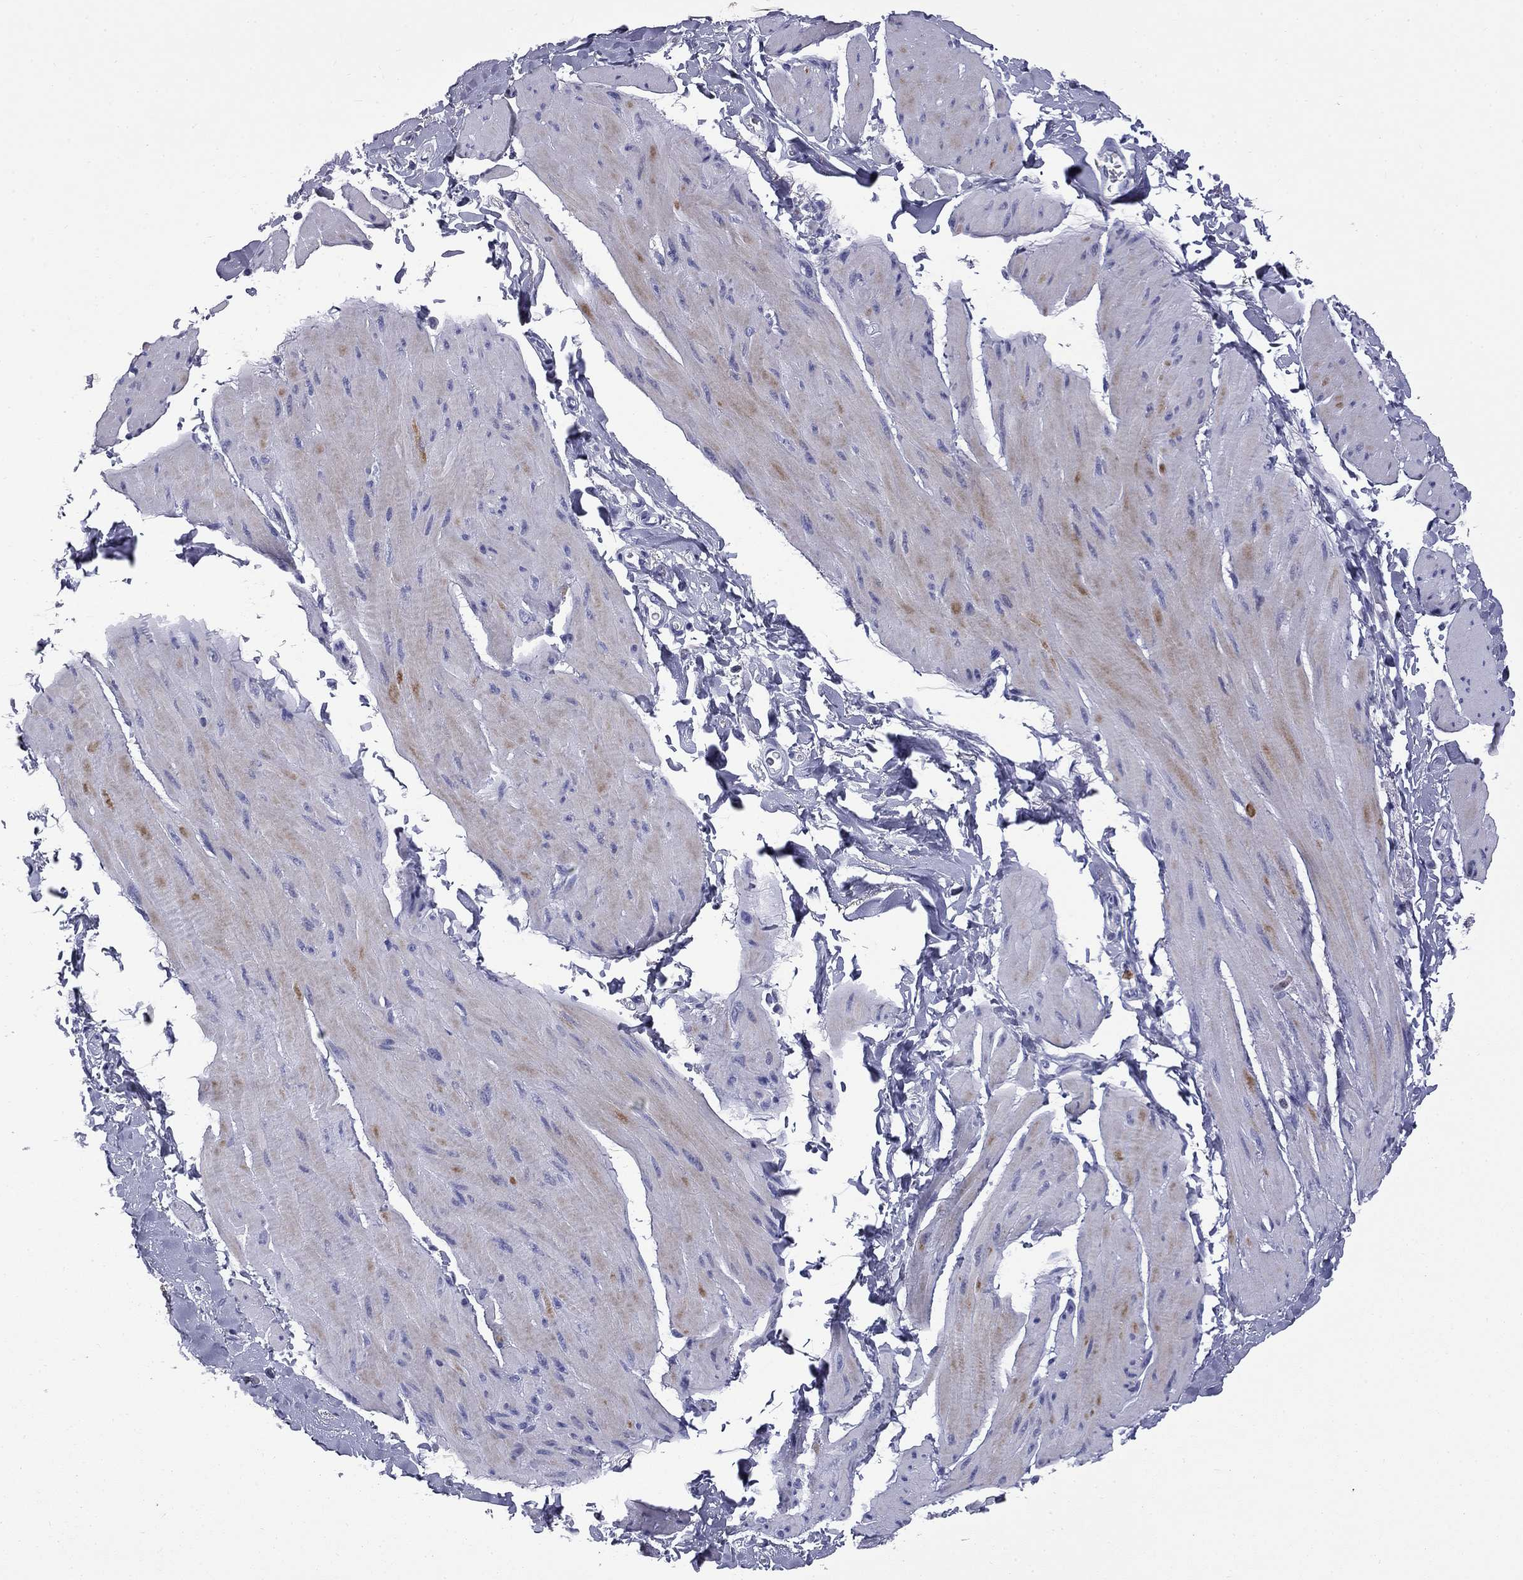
{"staining": {"intensity": "negative", "quantity": "none", "location": "none"}, "tissue": "smooth muscle", "cell_type": "Smooth muscle cells", "image_type": "normal", "snomed": [{"axis": "morphology", "description": "Normal tissue, NOS"}, {"axis": "topography", "description": "Adipose tissue"}, {"axis": "topography", "description": "Smooth muscle"}, {"axis": "topography", "description": "Peripheral nerve tissue"}], "caption": "Smooth muscle cells are negative for brown protein staining in unremarkable smooth muscle. Brightfield microscopy of immunohistochemistry (IHC) stained with DAB (3,3'-diaminobenzidine) (brown) and hematoxylin (blue), captured at high magnification.", "gene": "TRIM29", "patient": {"sex": "male", "age": 83}}